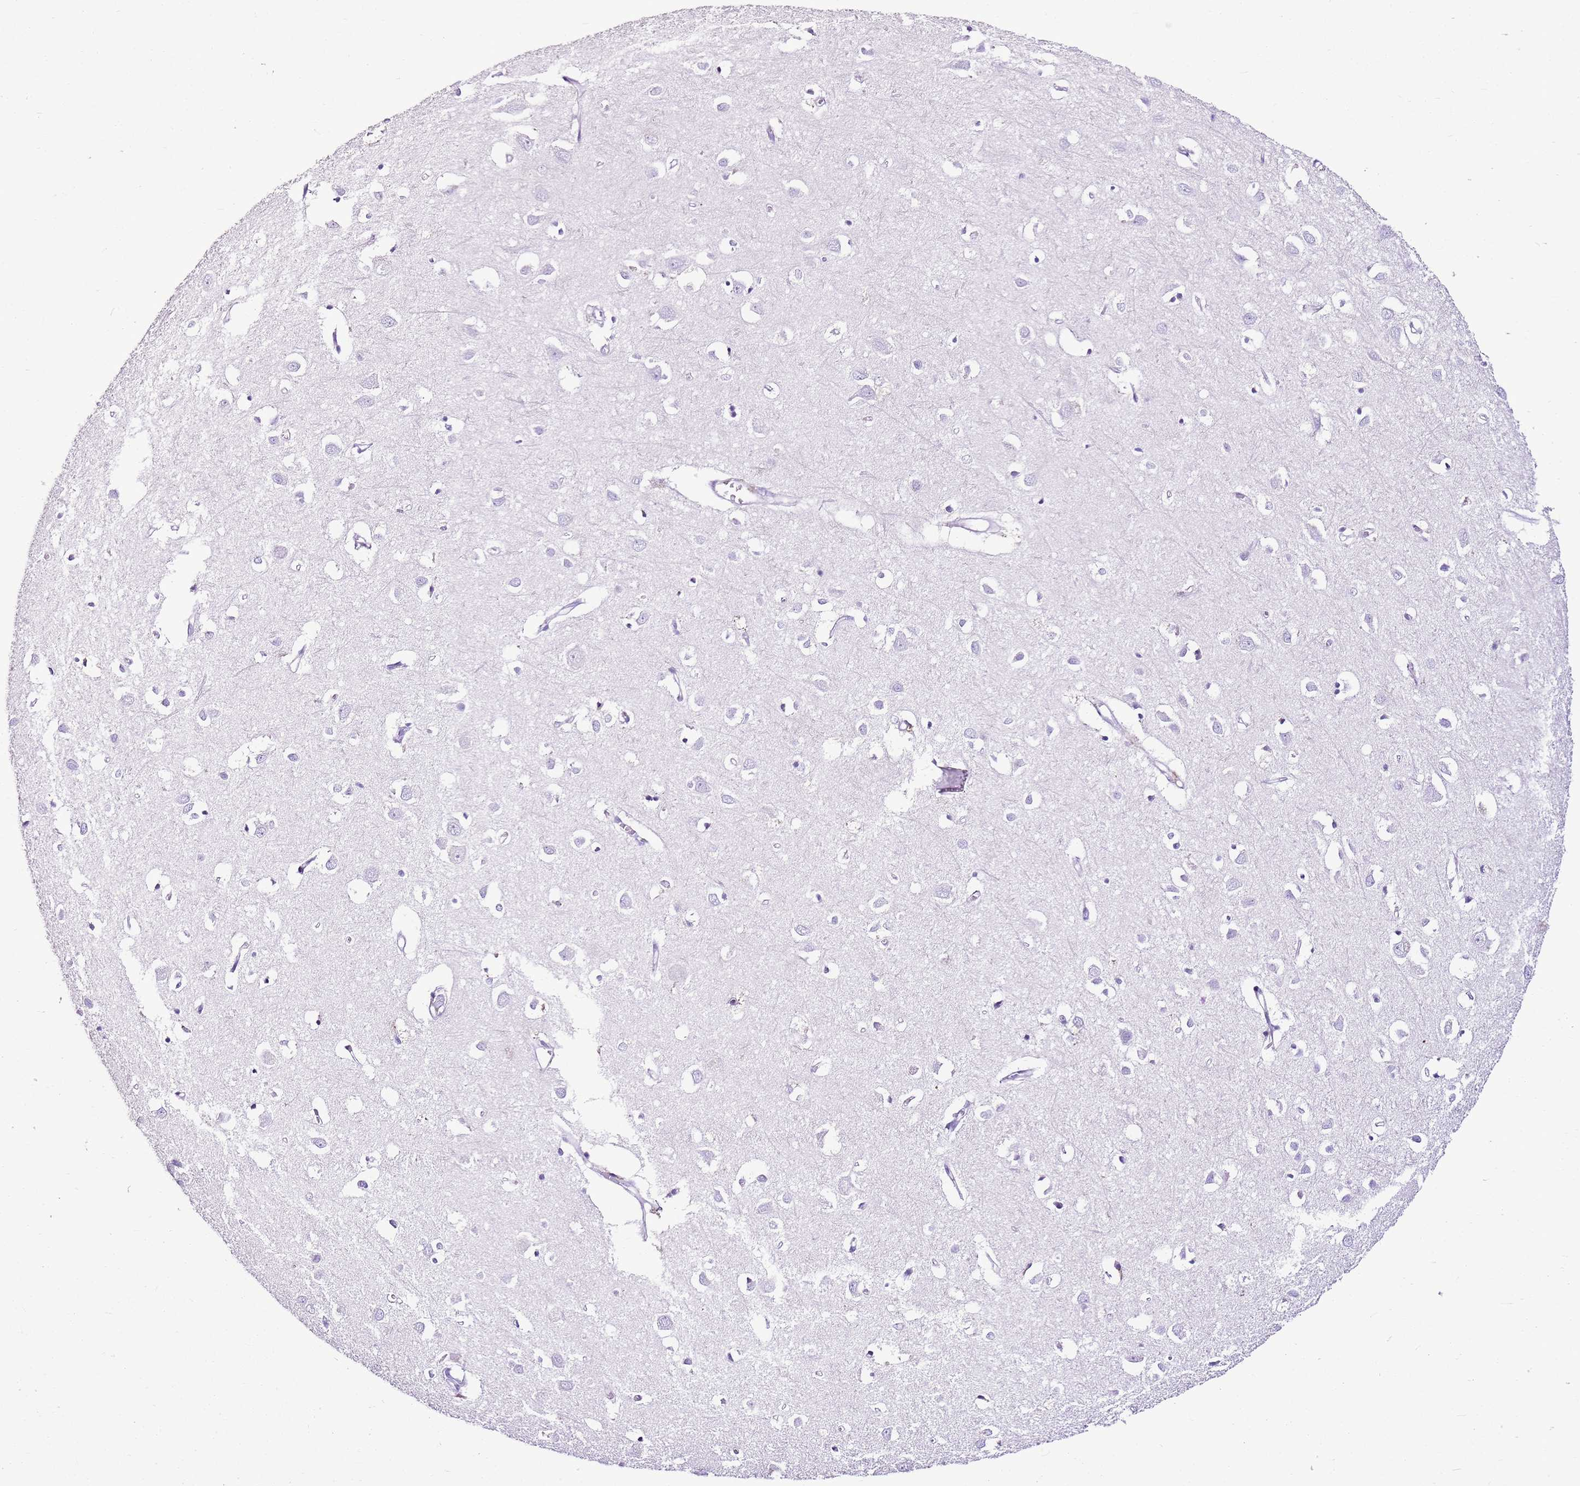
{"staining": {"intensity": "negative", "quantity": "none", "location": "none"}, "tissue": "cerebral cortex", "cell_type": "Endothelial cells", "image_type": "normal", "snomed": [{"axis": "morphology", "description": "Normal tissue, NOS"}, {"axis": "topography", "description": "Cerebral cortex"}], "caption": "Endothelial cells show no significant positivity in normal cerebral cortex. (Stains: DAB (3,3'-diaminobenzidine) immunohistochemistry with hematoxylin counter stain, Microscopy: brightfield microscopy at high magnification).", "gene": "SPC25", "patient": {"sex": "female", "age": 64}}